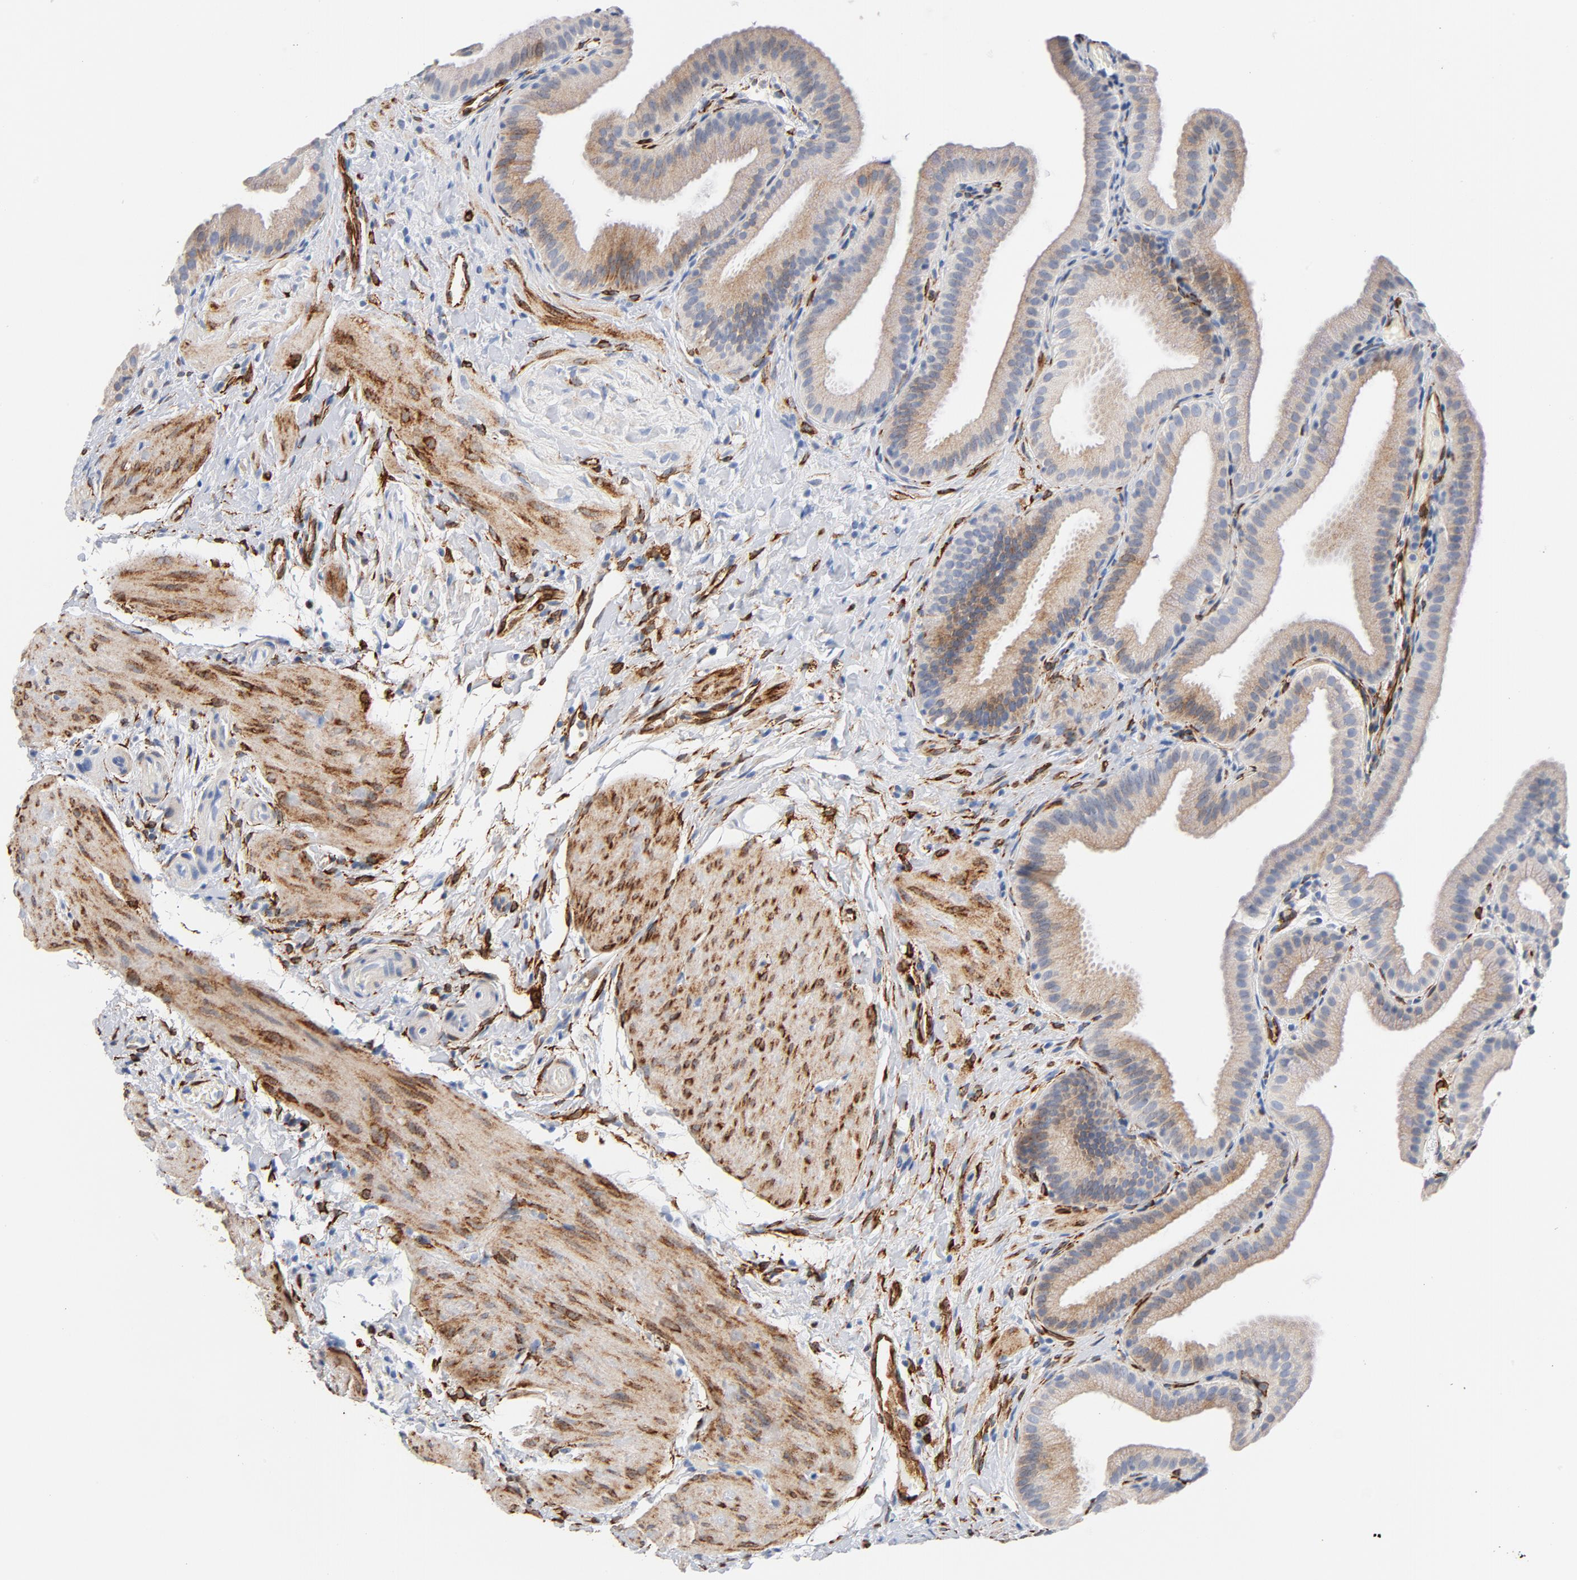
{"staining": {"intensity": "negative", "quantity": "none", "location": "none"}, "tissue": "gallbladder", "cell_type": "Glandular cells", "image_type": "normal", "snomed": [{"axis": "morphology", "description": "Normal tissue, NOS"}, {"axis": "topography", "description": "Gallbladder"}], "caption": "Micrograph shows no protein positivity in glandular cells of unremarkable gallbladder. (DAB immunohistochemistry (IHC), high magnification).", "gene": "SERPINH1", "patient": {"sex": "female", "age": 63}}